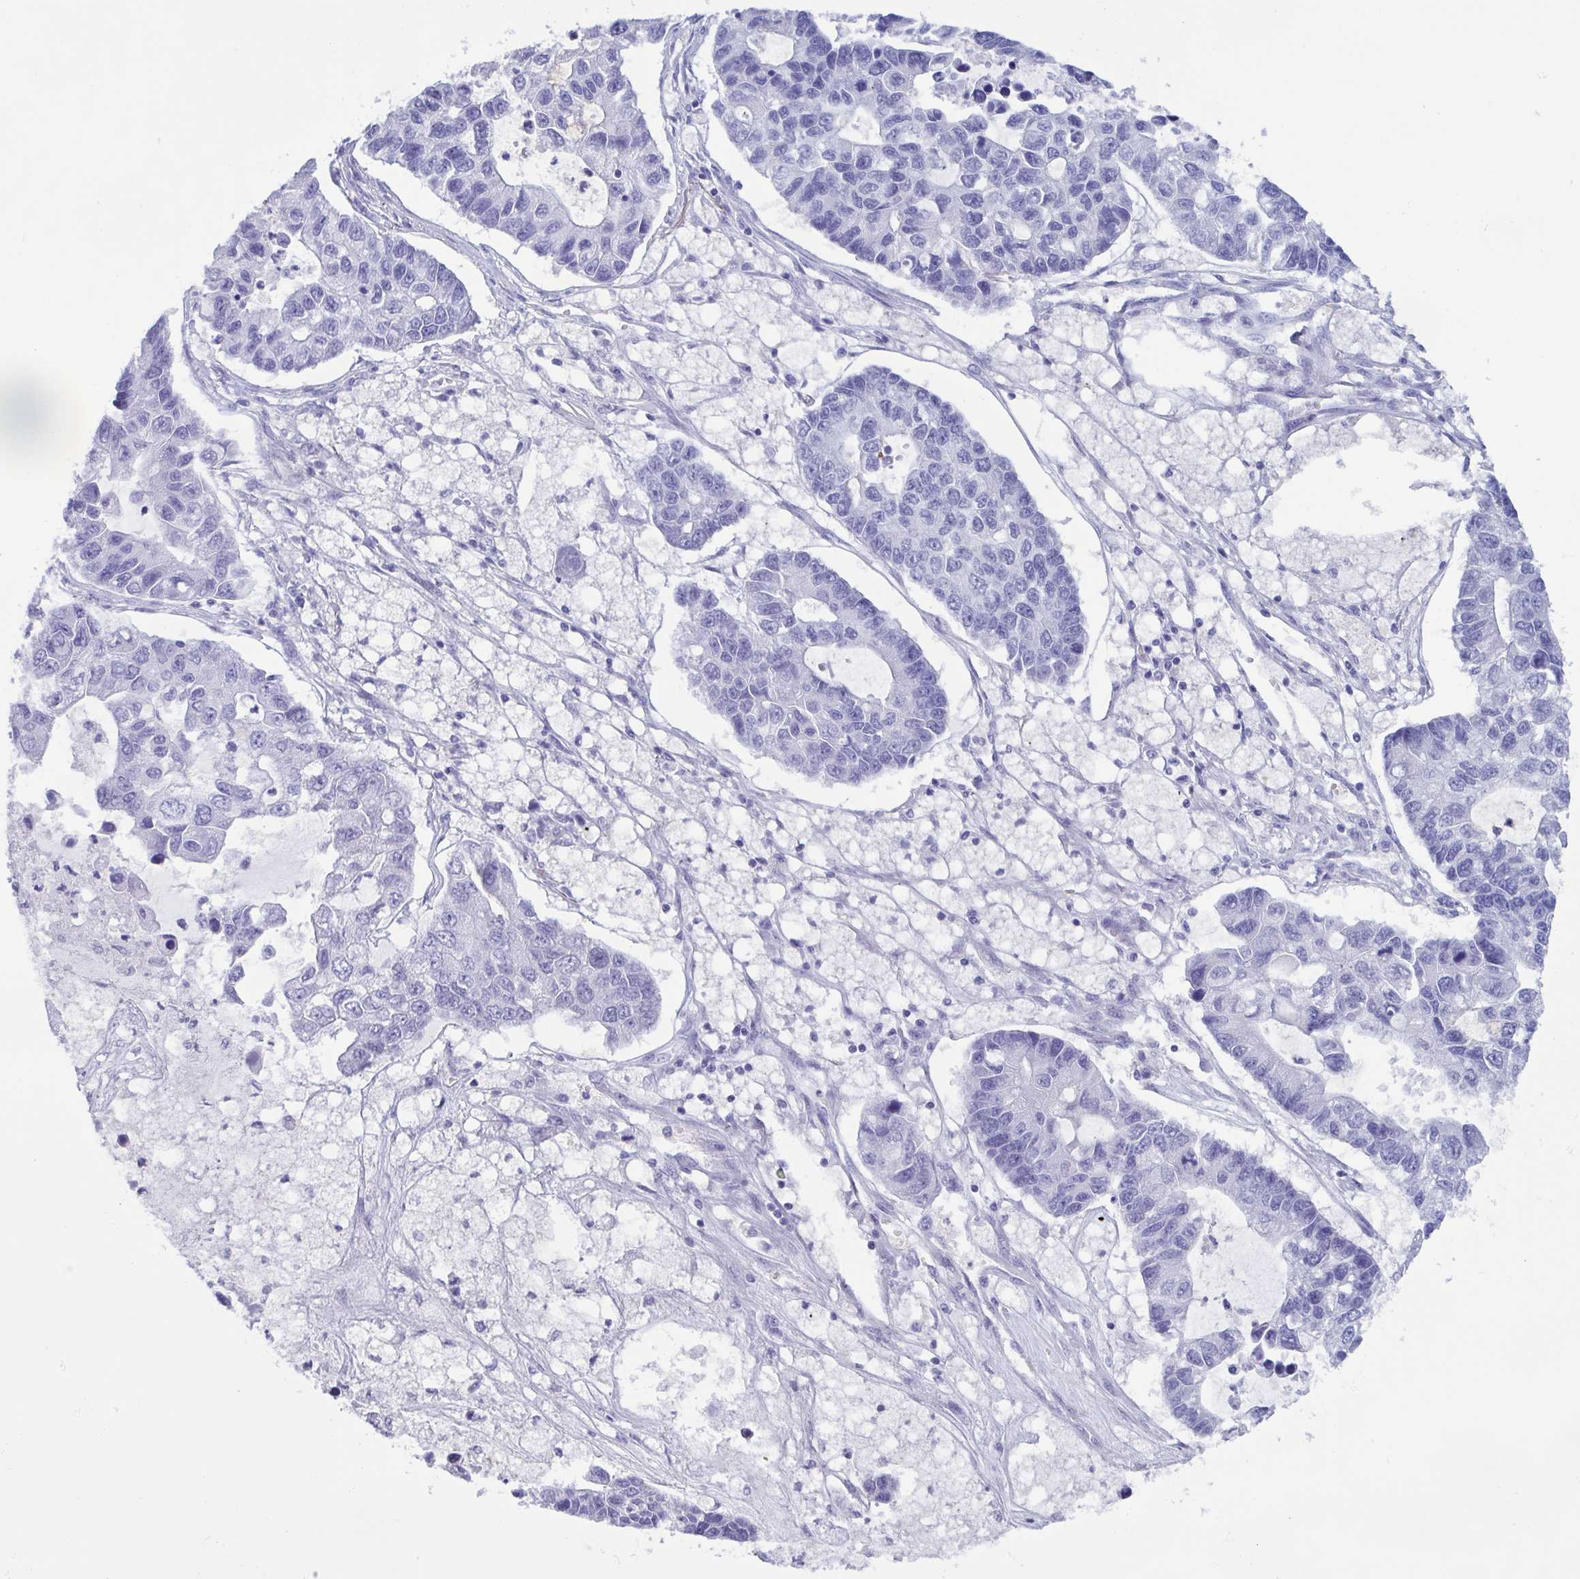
{"staining": {"intensity": "negative", "quantity": "none", "location": "none"}, "tissue": "lung cancer", "cell_type": "Tumor cells", "image_type": "cancer", "snomed": [{"axis": "morphology", "description": "Adenocarcinoma, NOS"}, {"axis": "topography", "description": "Bronchus"}, {"axis": "topography", "description": "Lung"}], "caption": "Protein analysis of lung cancer reveals no significant expression in tumor cells.", "gene": "LTF", "patient": {"sex": "female", "age": 51}}